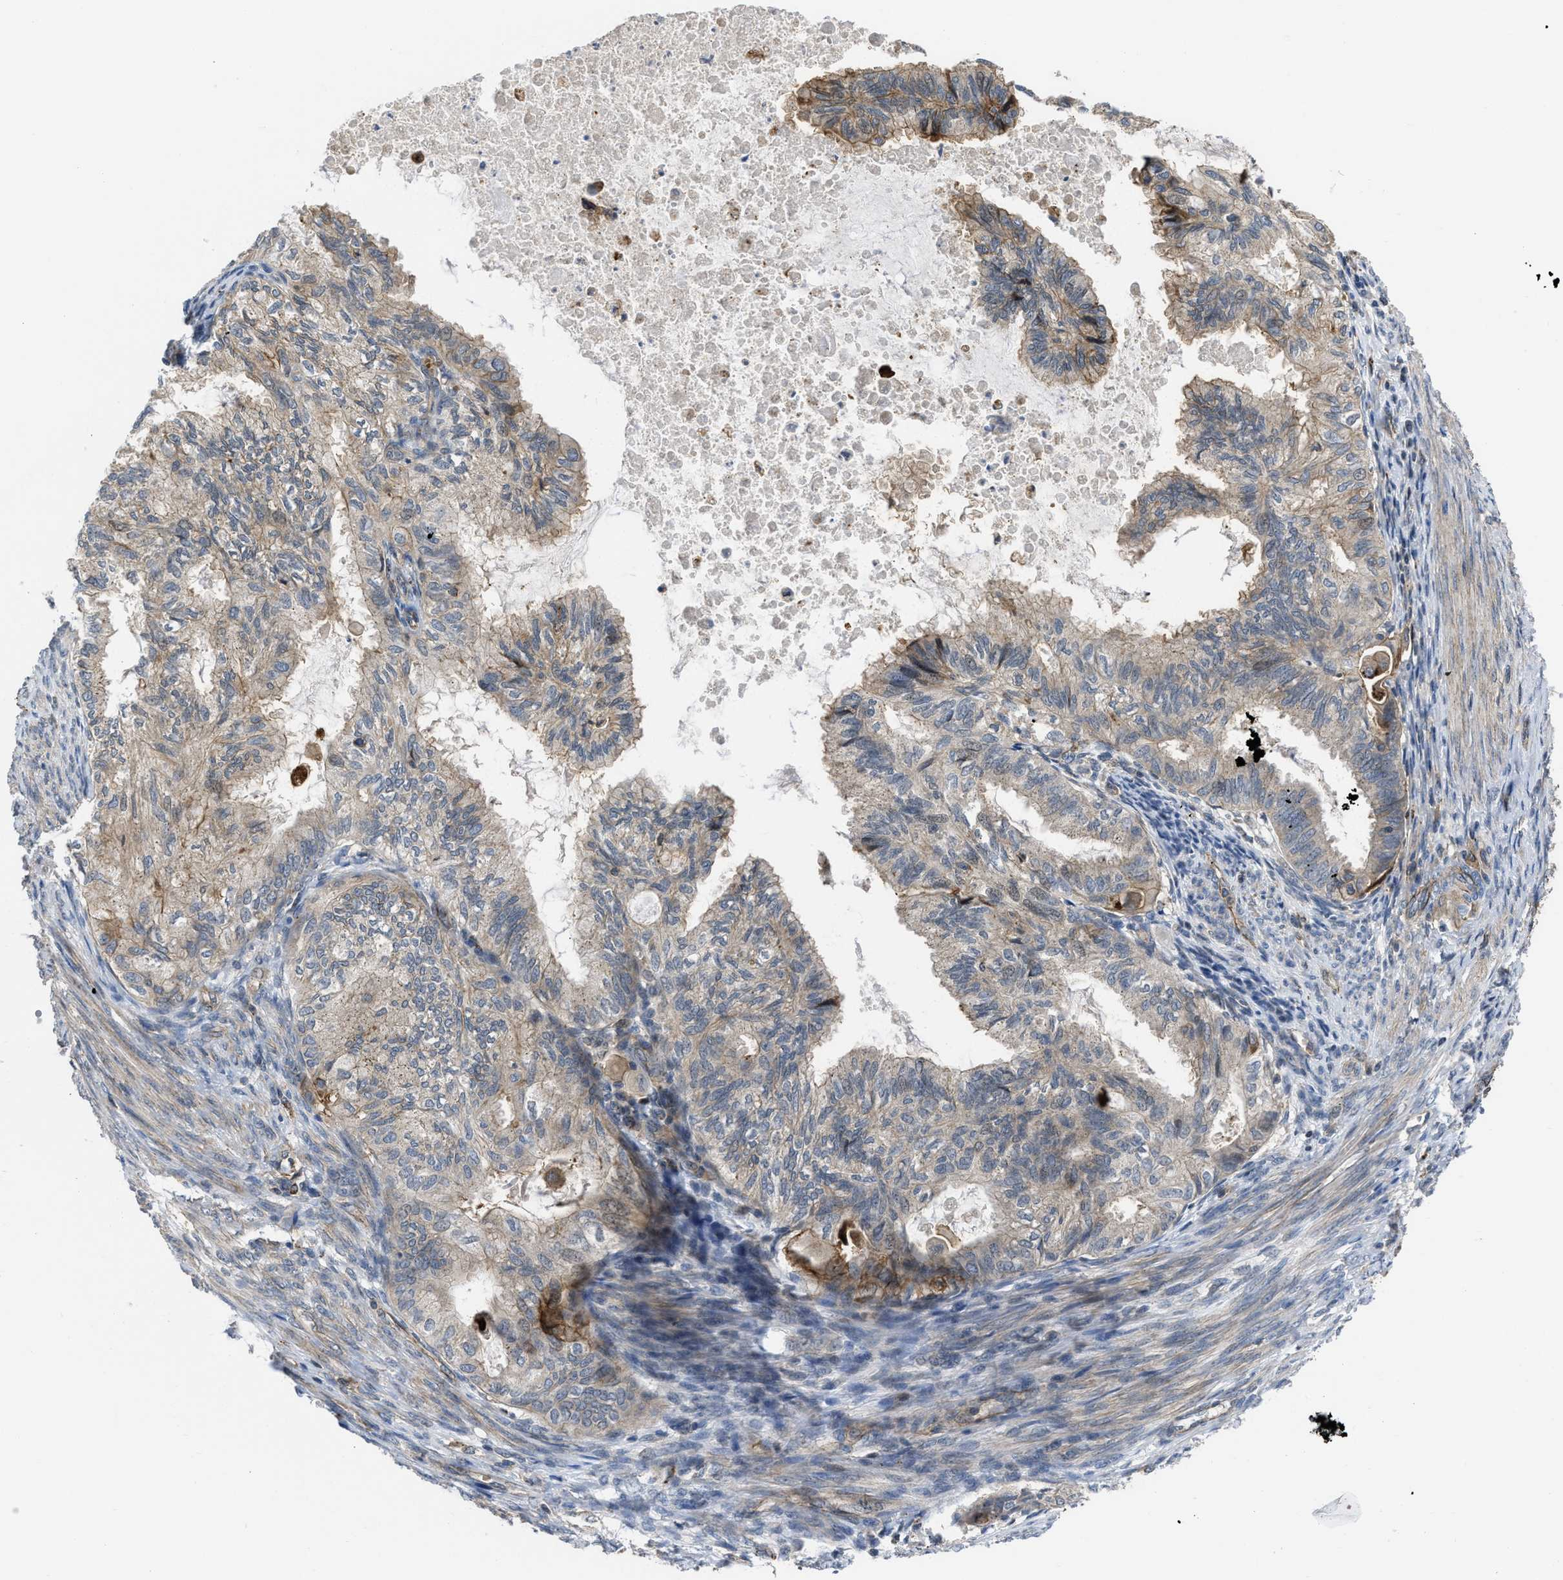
{"staining": {"intensity": "weak", "quantity": "25%-75%", "location": "cytoplasmic/membranous"}, "tissue": "cervical cancer", "cell_type": "Tumor cells", "image_type": "cancer", "snomed": [{"axis": "morphology", "description": "Normal tissue, NOS"}, {"axis": "morphology", "description": "Adenocarcinoma, NOS"}, {"axis": "topography", "description": "Cervix"}, {"axis": "topography", "description": "Endometrium"}], "caption": "This image exhibits immunohistochemistry (IHC) staining of human cervical cancer, with low weak cytoplasmic/membranous positivity in about 25%-75% of tumor cells.", "gene": "GPATCH2L", "patient": {"sex": "female", "age": 86}}